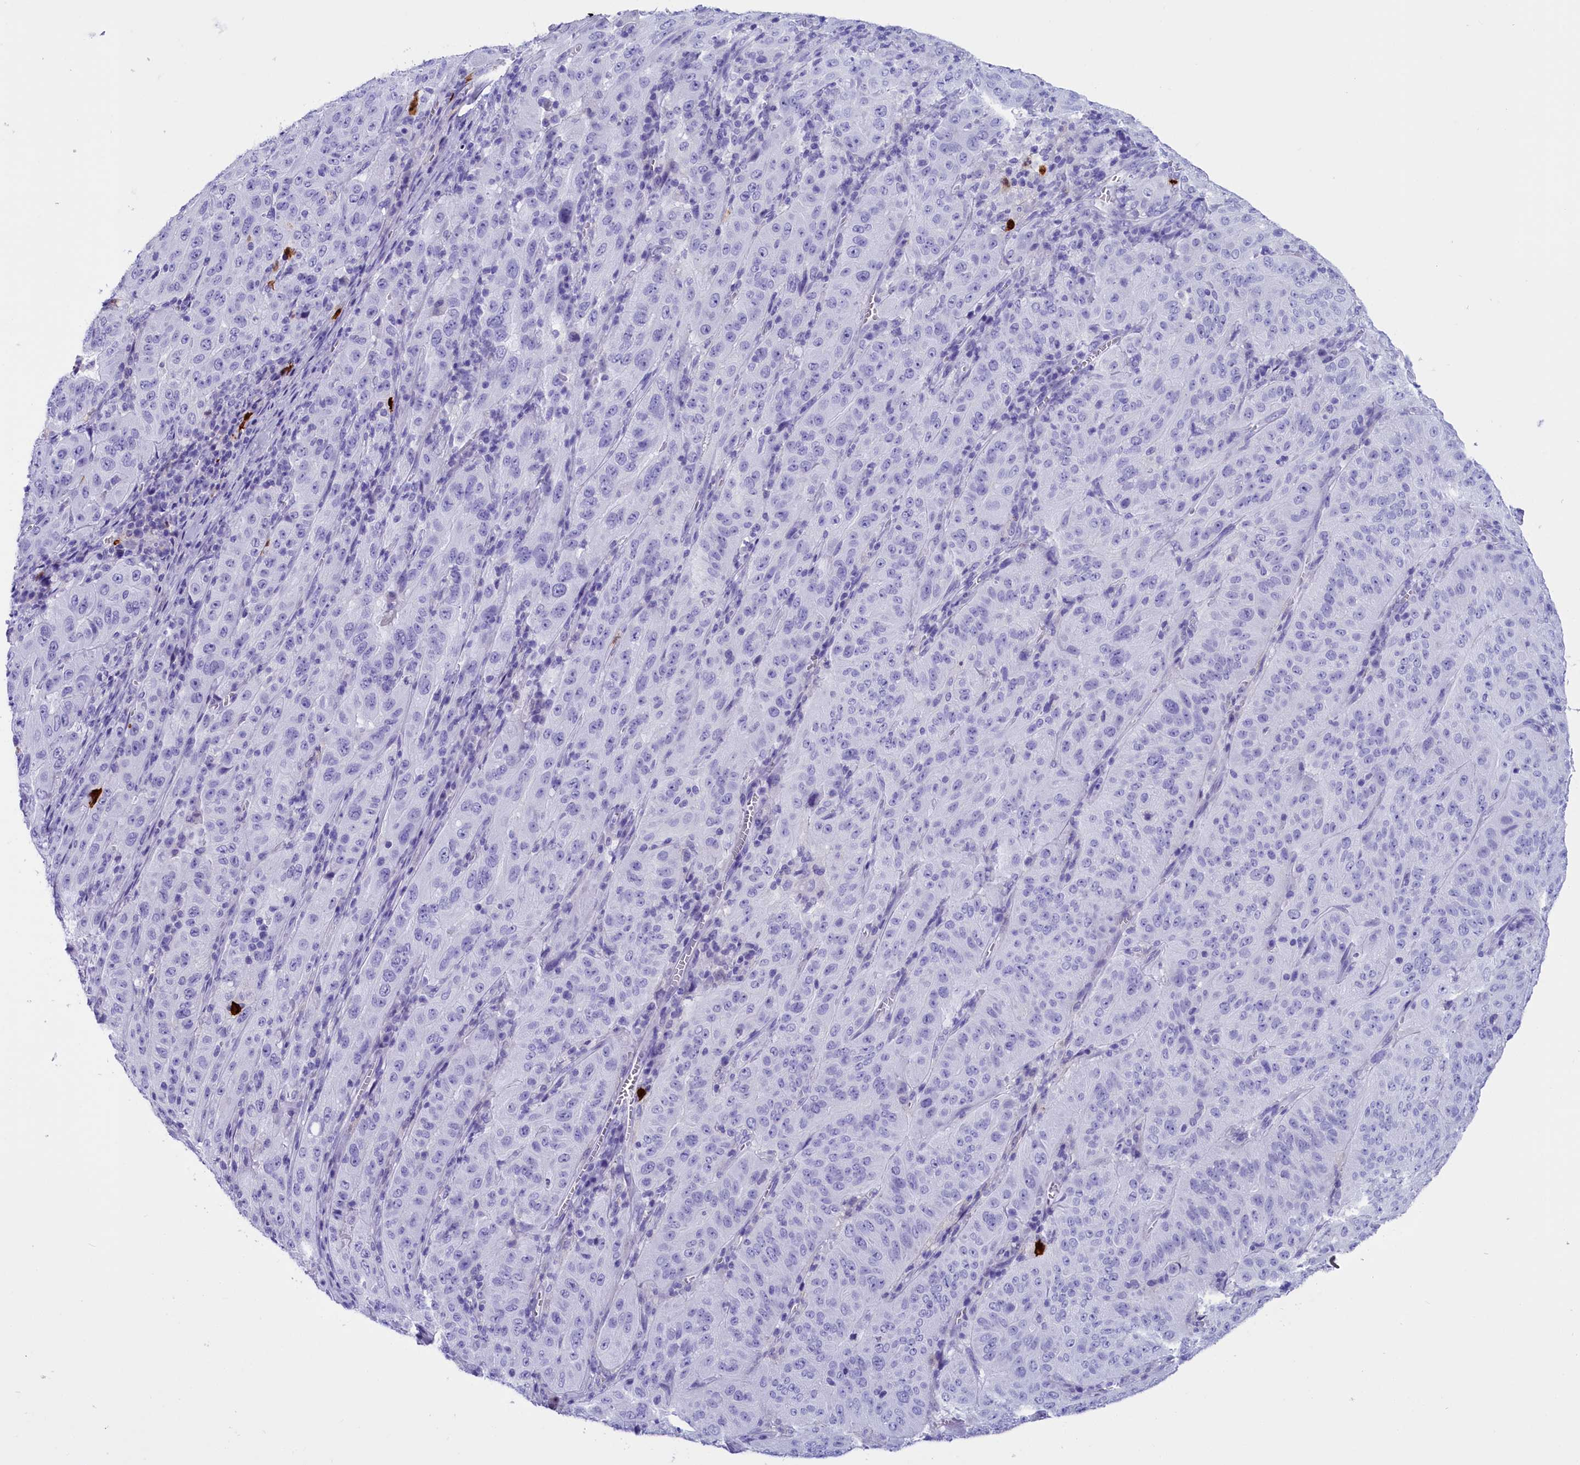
{"staining": {"intensity": "negative", "quantity": "none", "location": "none"}, "tissue": "pancreatic cancer", "cell_type": "Tumor cells", "image_type": "cancer", "snomed": [{"axis": "morphology", "description": "Adenocarcinoma, NOS"}, {"axis": "topography", "description": "Pancreas"}], "caption": "Image shows no protein positivity in tumor cells of adenocarcinoma (pancreatic) tissue.", "gene": "CLC", "patient": {"sex": "male", "age": 63}}